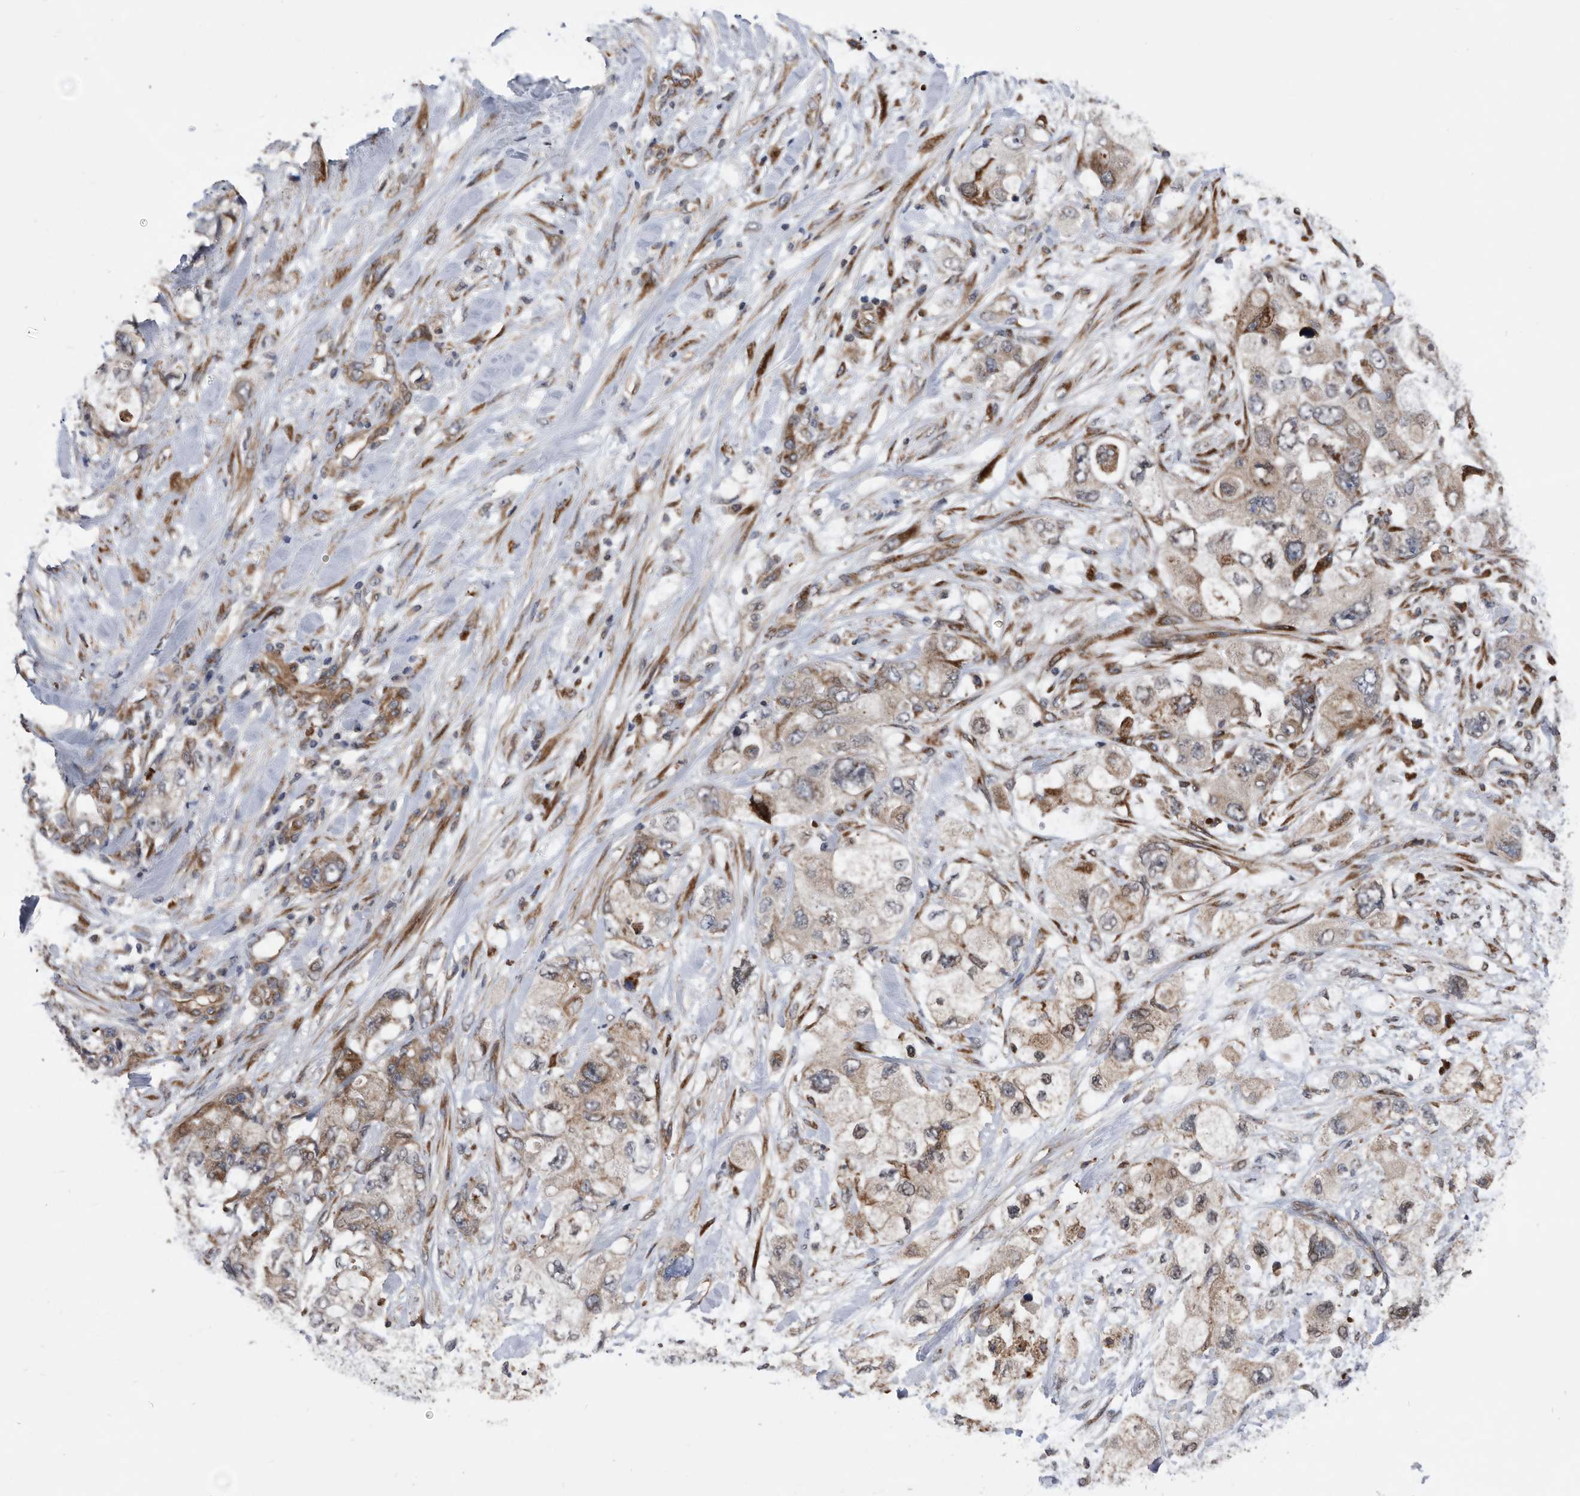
{"staining": {"intensity": "weak", "quantity": "25%-75%", "location": "cytoplasmic/membranous"}, "tissue": "pancreatic cancer", "cell_type": "Tumor cells", "image_type": "cancer", "snomed": [{"axis": "morphology", "description": "Adenocarcinoma, NOS"}, {"axis": "topography", "description": "Pancreas"}], "caption": "Immunohistochemistry (IHC) (DAB) staining of human pancreatic adenocarcinoma reveals weak cytoplasmic/membranous protein positivity in approximately 25%-75% of tumor cells. (brown staining indicates protein expression, while blue staining denotes nuclei).", "gene": "SERINC2", "patient": {"sex": "female", "age": 73}}